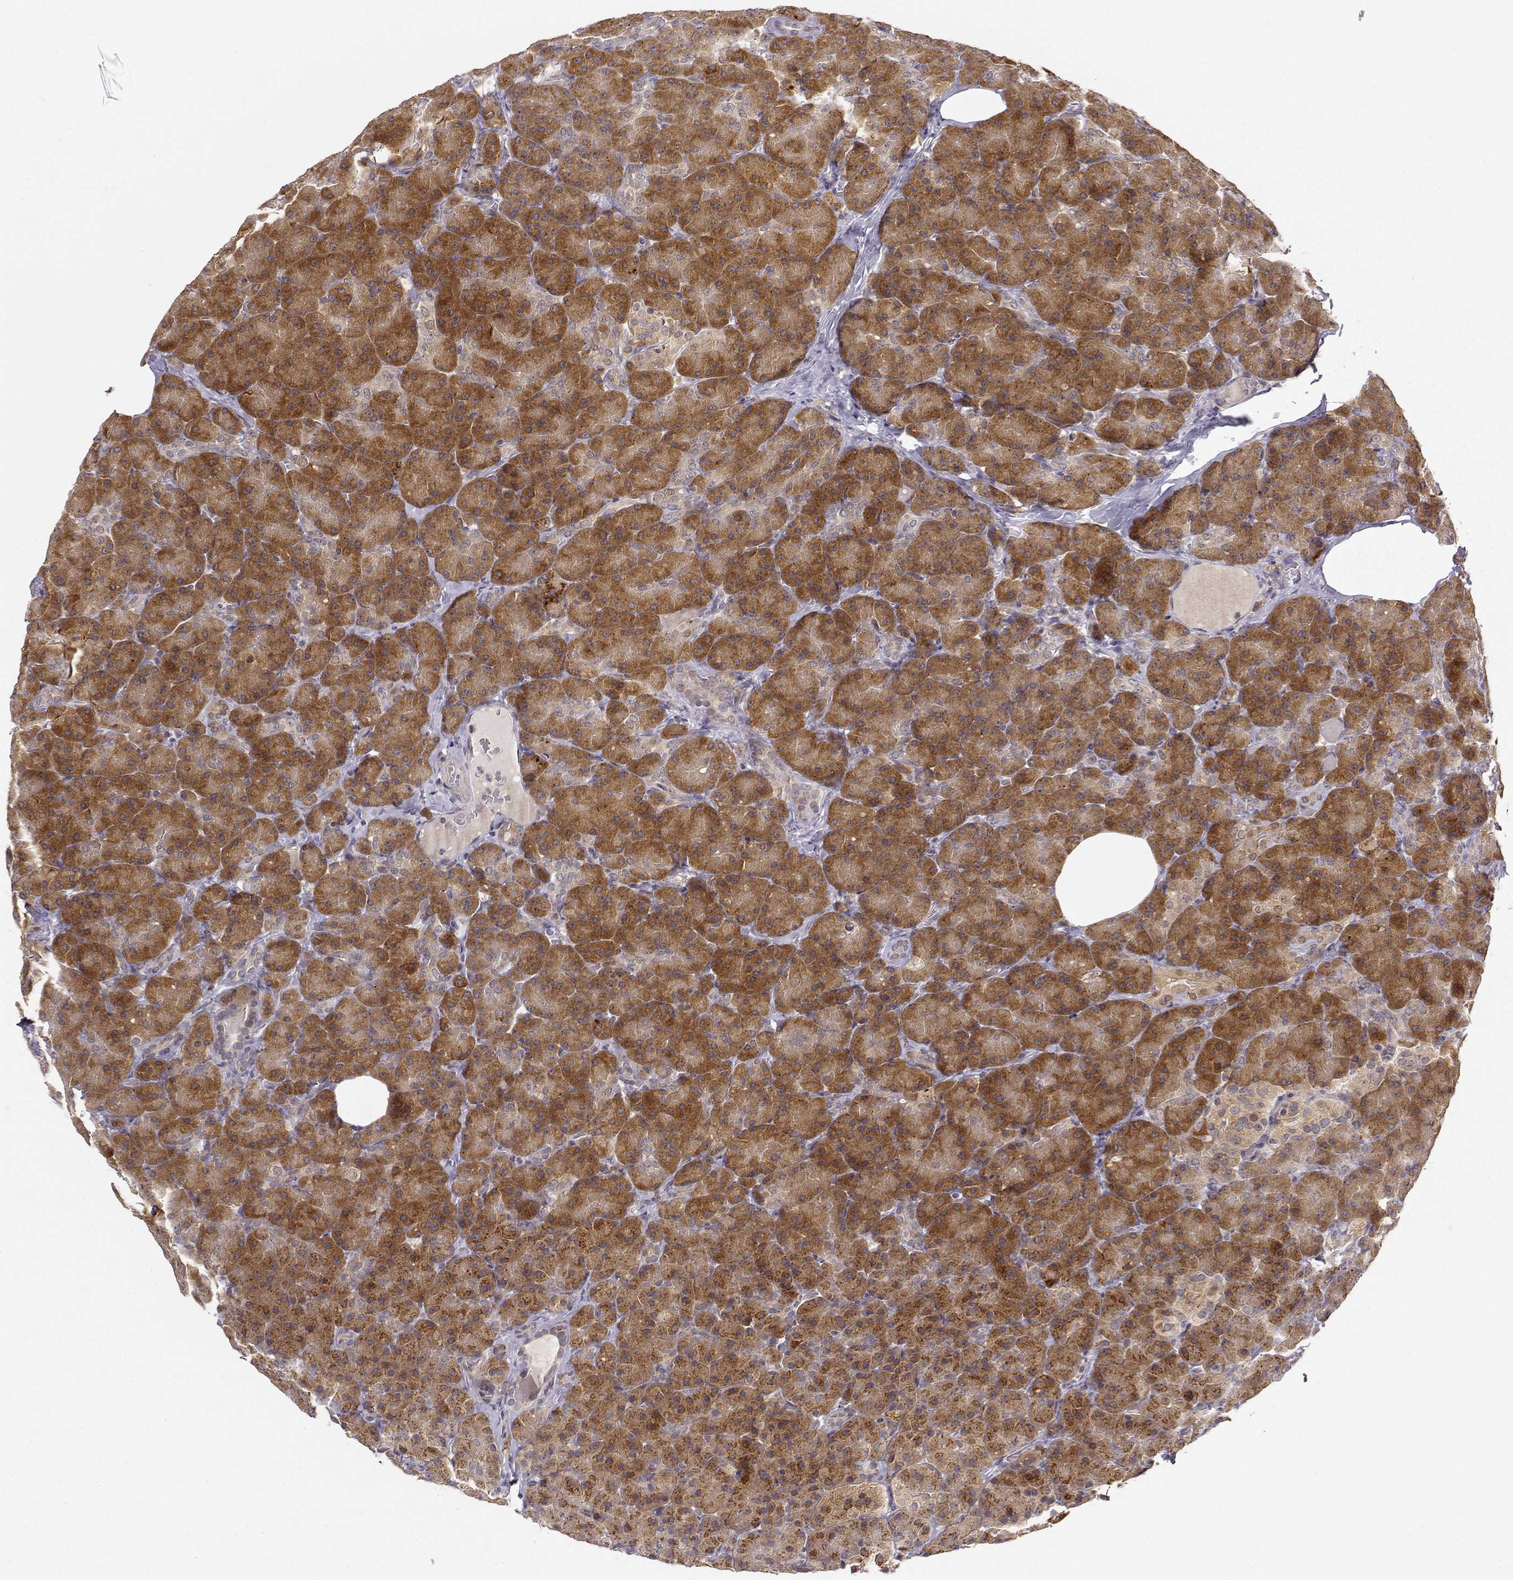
{"staining": {"intensity": "strong", "quantity": ">75%", "location": "cytoplasmic/membranous"}, "tissue": "pancreas", "cell_type": "Exocrine glandular cells", "image_type": "normal", "snomed": [{"axis": "morphology", "description": "Normal tissue, NOS"}, {"axis": "topography", "description": "Pancreas"}], "caption": "Pancreas stained with immunohistochemistry (IHC) demonstrates strong cytoplasmic/membranous staining in about >75% of exocrine glandular cells.", "gene": "ERGIC2", "patient": {"sex": "male", "age": 57}}